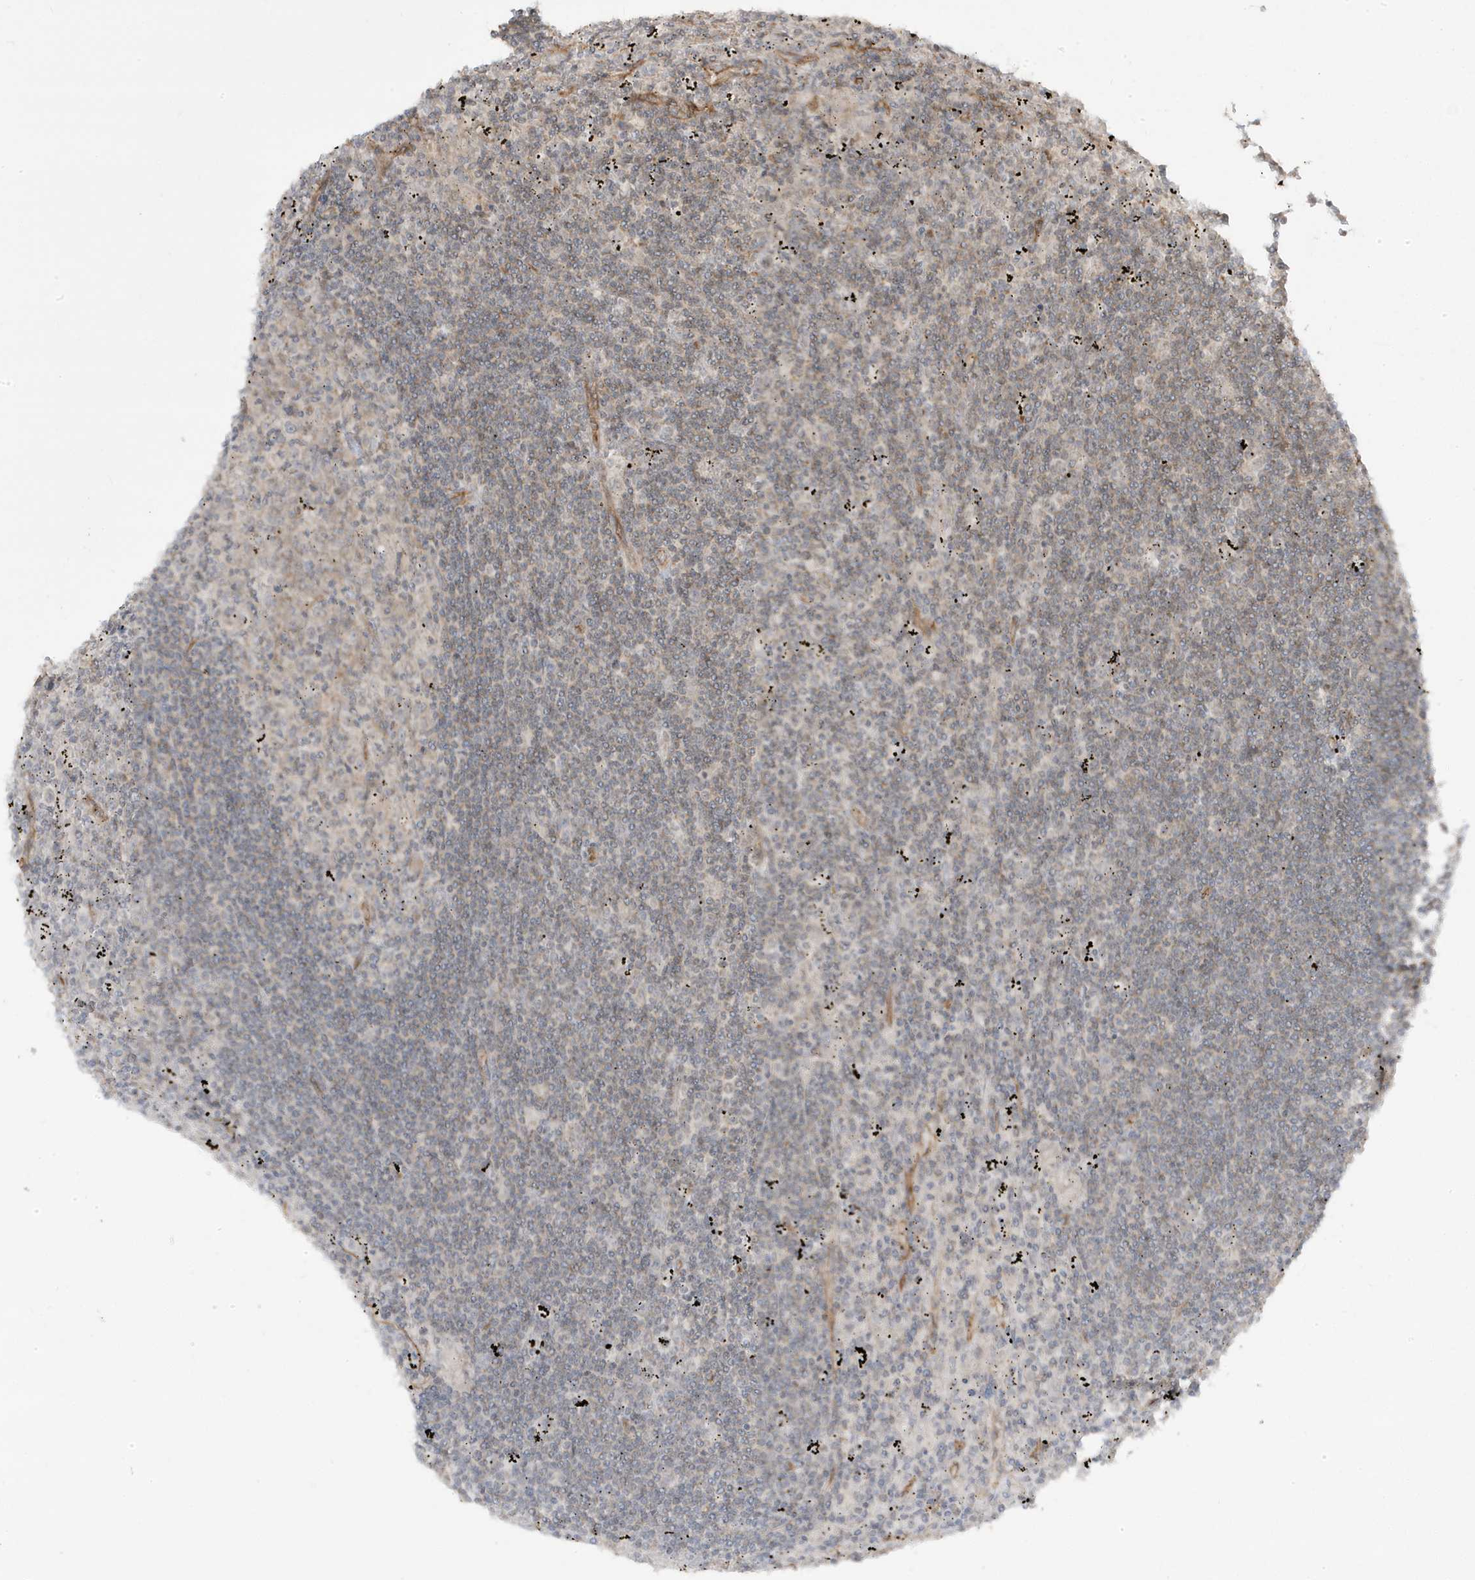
{"staining": {"intensity": "negative", "quantity": "none", "location": "none"}, "tissue": "lymphoma", "cell_type": "Tumor cells", "image_type": "cancer", "snomed": [{"axis": "morphology", "description": "Malignant lymphoma, non-Hodgkin's type, Low grade"}, {"axis": "topography", "description": "Spleen"}], "caption": "An immunohistochemistry (IHC) image of malignant lymphoma, non-Hodgkin's type (low-grade) is shown. There is no staining in tumor cells of malignant lymphoma, non-Hodgkin's type (low-grade).", "gene": "DNAJC12", "patient": {"sex": "male", "age": 76}}